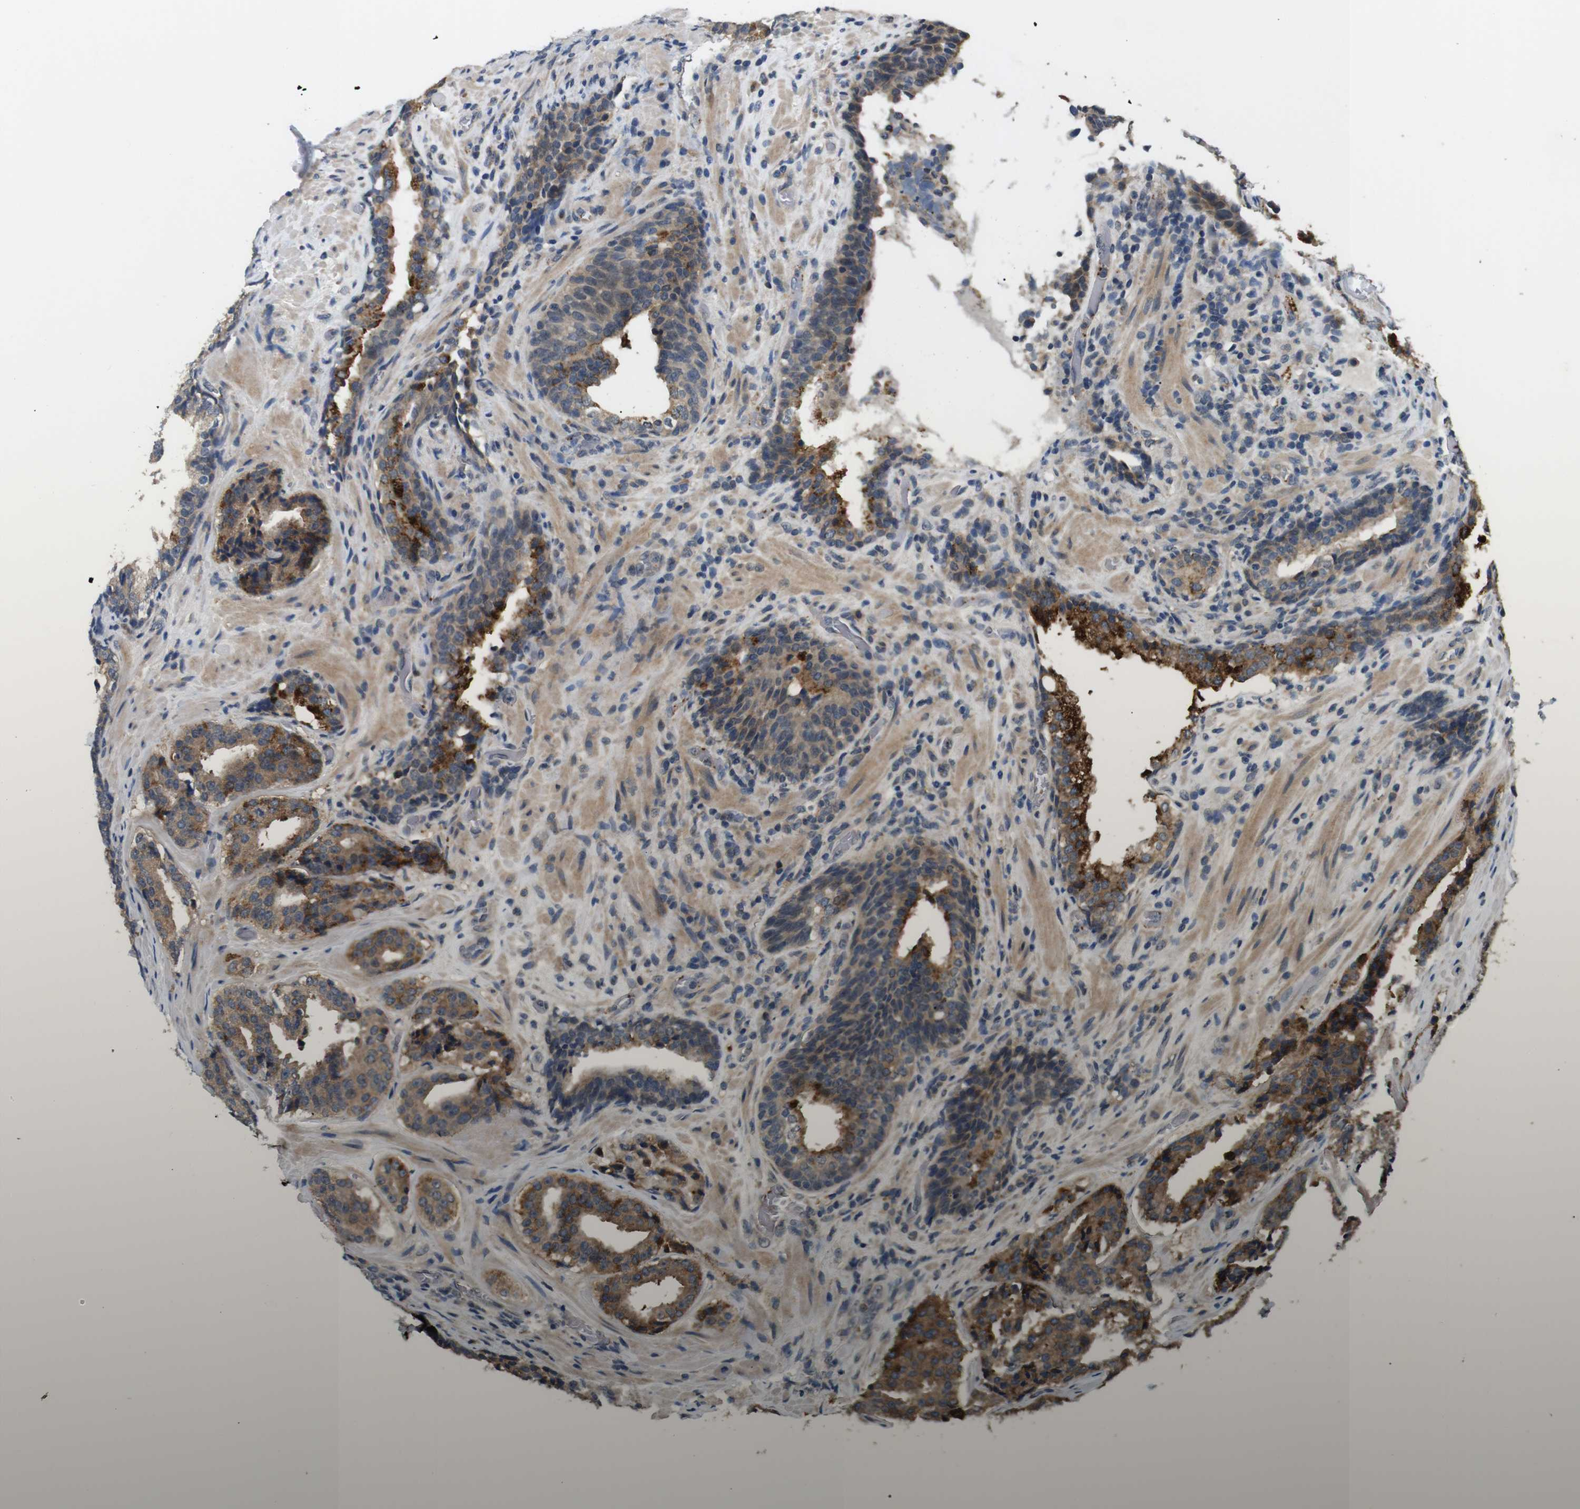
{"staining": {"intensity": "moderate", "quantity": ">75%", "location": "cytoplasmic/membranous"}, "tissue": "prostate cancer", "cell_type": "Tumor cells", "image_type": "cancer", "snomed": [{"axis": "morphology", "description": "Adenocarcinoma, High grade"}, {"axis": "topography", "description": "Prostate"}], "caption": "Immunohistochemical staining of prostate adenocarcinoma (high-grade) exhibits medium levels of moderate cytoplasmic/membranous protein expression in approximately >75% of tumor cells.", "gene": "EPHB2", "patient": {"sex": "male", "age": 60}}